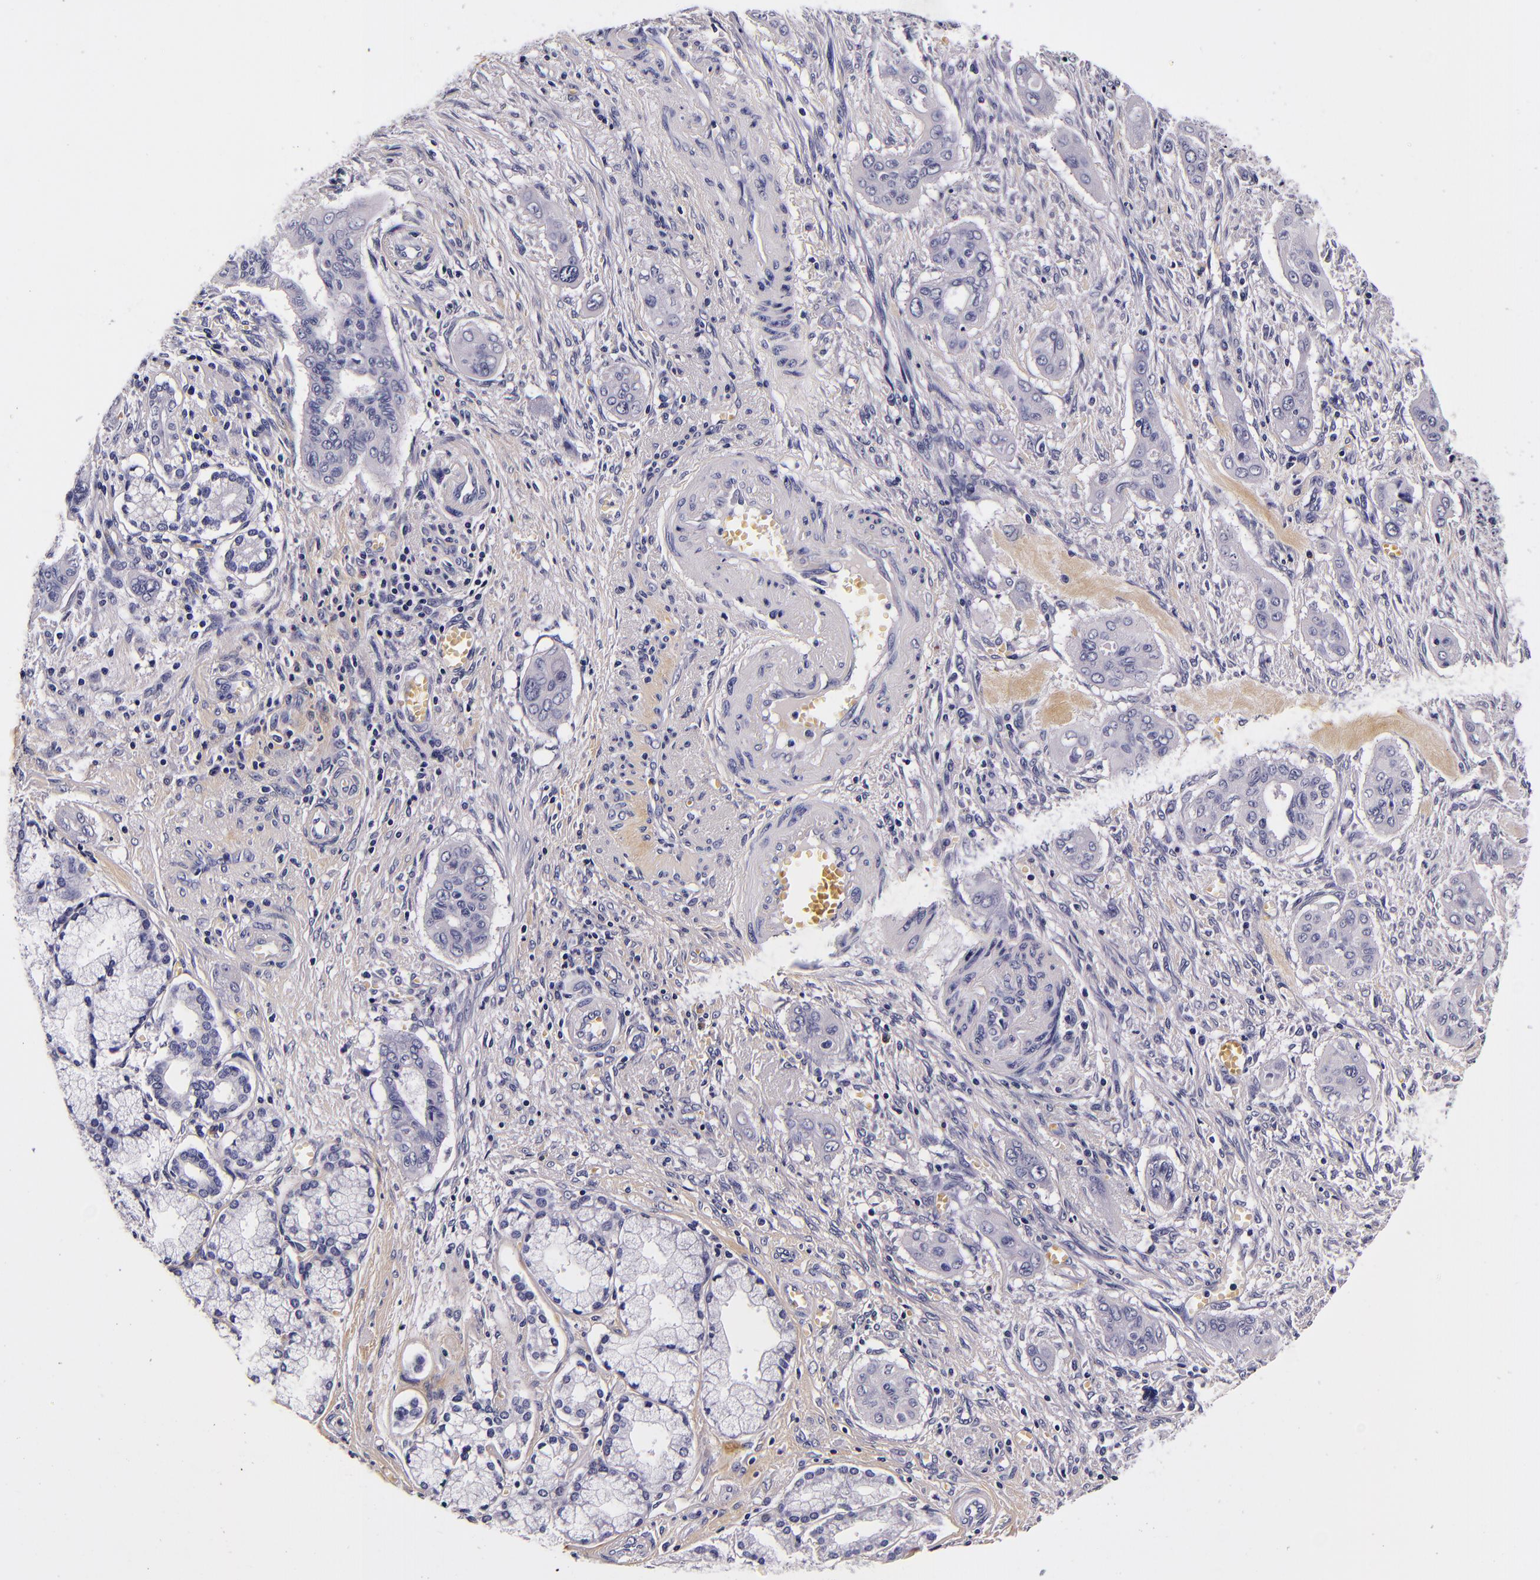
{"staining": {"intensity": "negative", "quantity": "none", "location": "none"}, "tissue": "pancreatic cancer", "cell_type": "Tumor cells", "image_type": "cancer", "snomed": [{"axis": "morphology", "description": "Adenocarcinoma, NOS"}, {"axis": "topography", "description": "Pancreas"}], "caption": "Pancreatic cancer stained for a protein using immunohistochemistry demonstrates no positivity tumor cells.", "gene": "FBN1", "patient": {"sex": "male", "age": 77}}